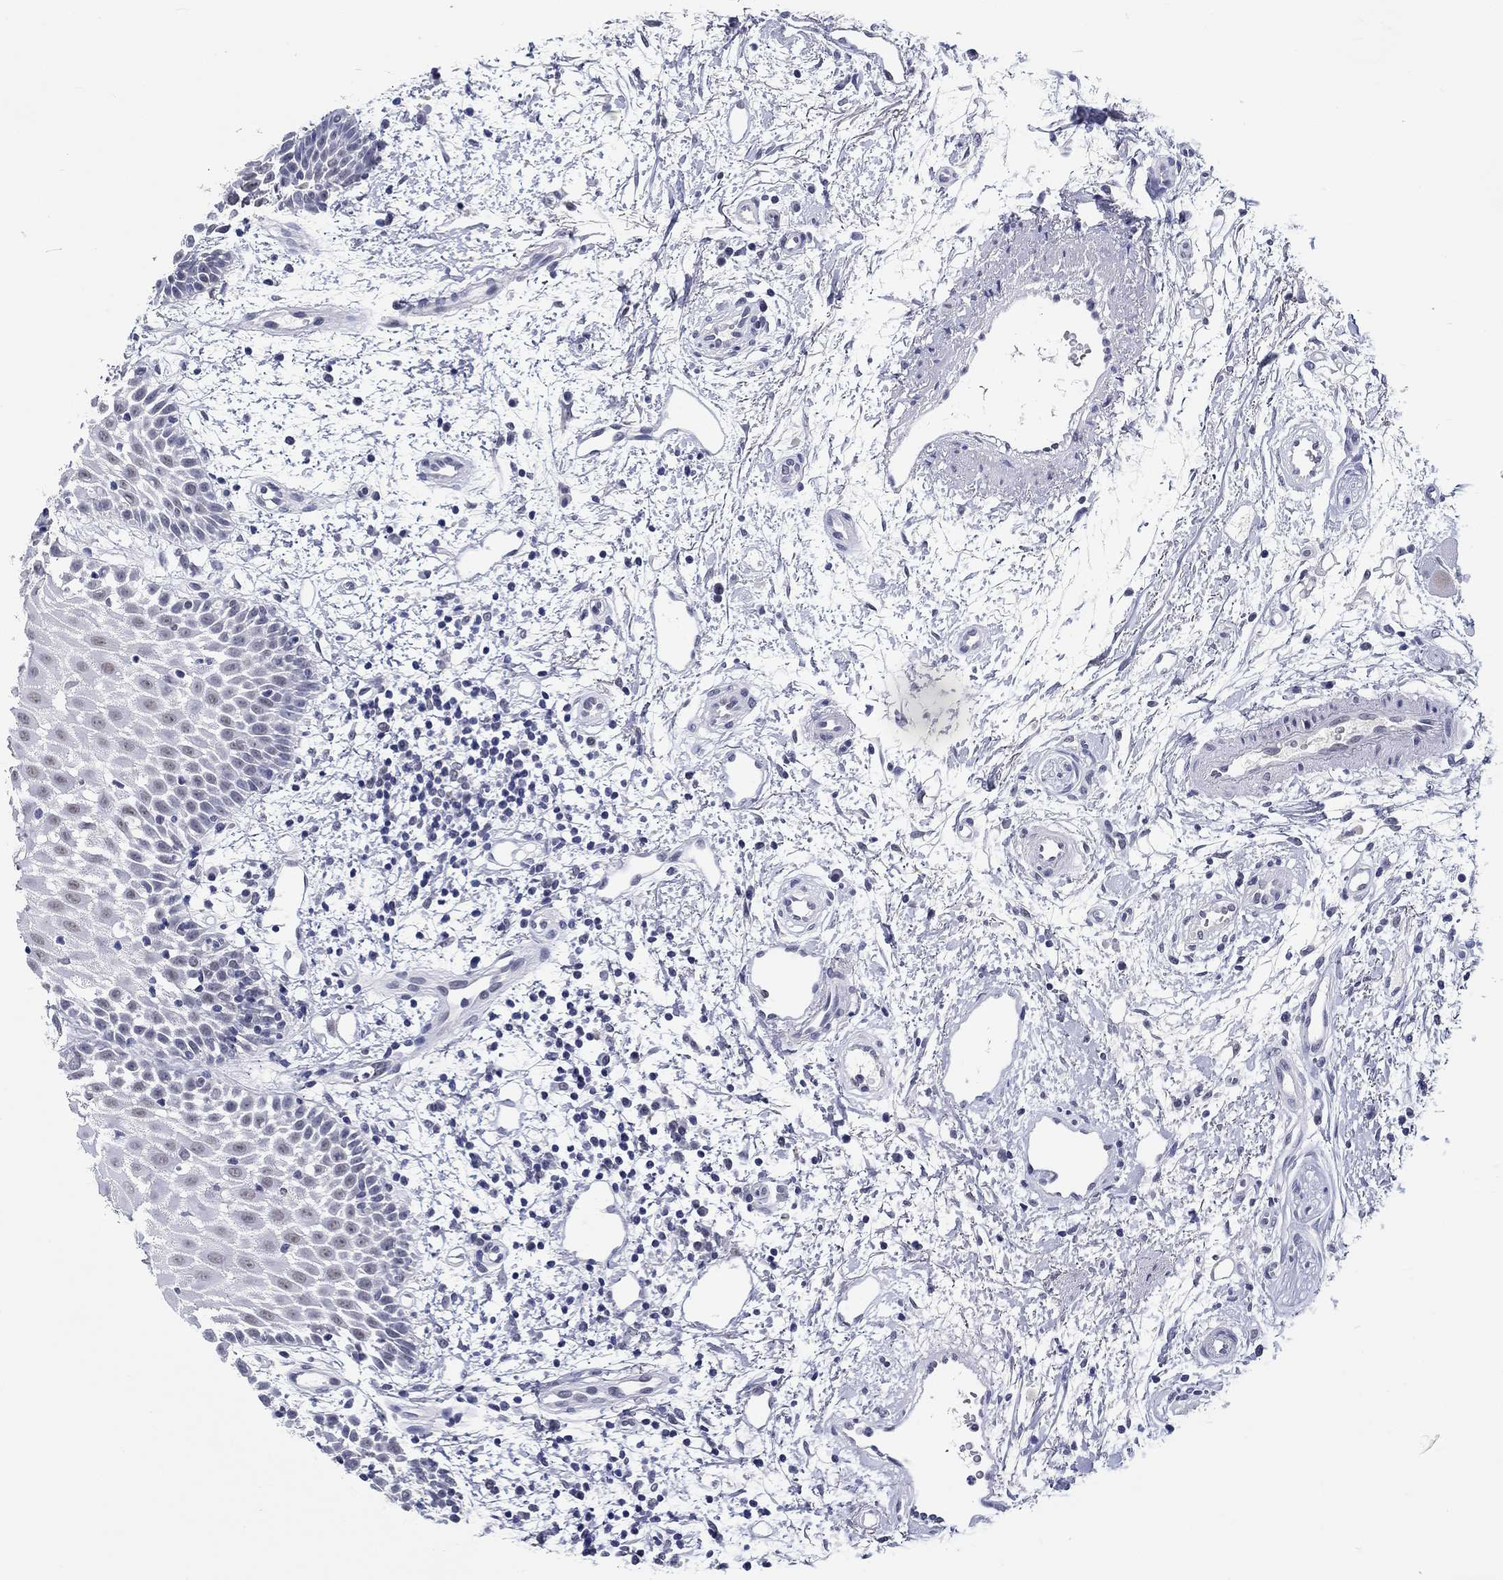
{"staining": {"intensity": "weak", "quantity": "<25%", "location": "nuclear"}, "tissue": "oral mucosa", "cell_type": "Squamous epithelial cells", "image_type": "normal", "snomed": [{"axis": "morphology", "description": "Normal tissue, NOS"}, {"axis": "morphology", "description": "Squamous cell carcinoma, NOS"}, {"axis": "topography", "description": "Oral tissue"}, {"axis": "topography", "description": "Head-Neck"}], "caption": "High power microscopy histopathology image of an IHC image of unremarkable oral mucosa, revealing no significant expression in squamous epithelial cells.", "gene": "GRIN1", "patient": {"sex": "female", "age": 75}}